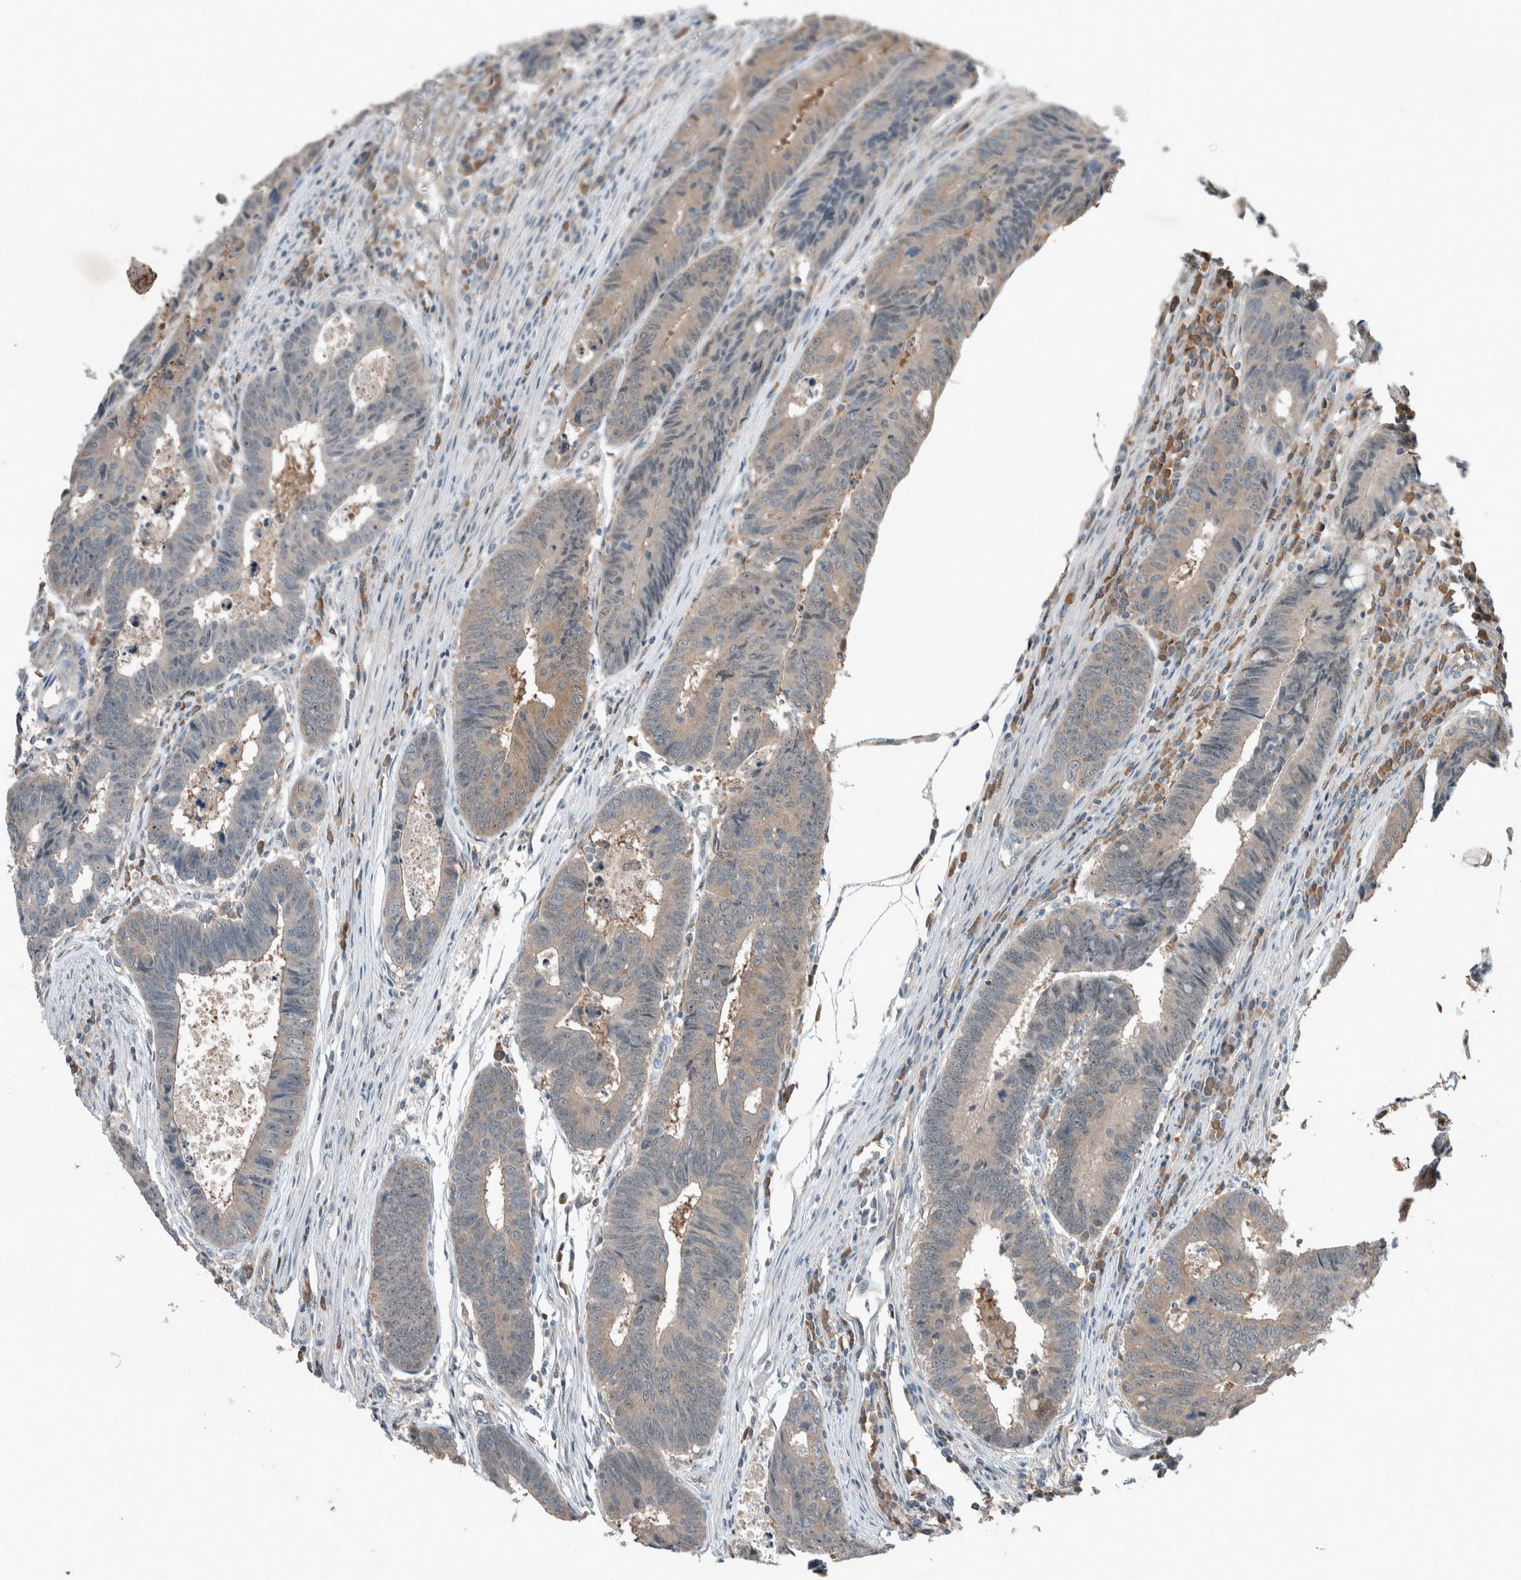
{"staining": {"intensity": "weak", "quantity": "<25%", "location": "cytoplasmic/membranous"}, "tissue": "colorectal cancer", "cell_type": "Tumor cells", "image_type": "cancer", "snomed": [{"axis": "morphology", "description": "Adenocarcinoma, NOS"}, {"axis": "topography", "description": "Rectum"}], "caption": "Immunohistochemistry (IHC) photomicrograph of neoplastic tissue: human colorectal adenocarcinoma stained with DAB (3,3'-diaminobenzidine) exhibits no significant protein positivity in tumor cells.", "gene": "RALGDS", "patient": {"sex": "male", "age": 84}}